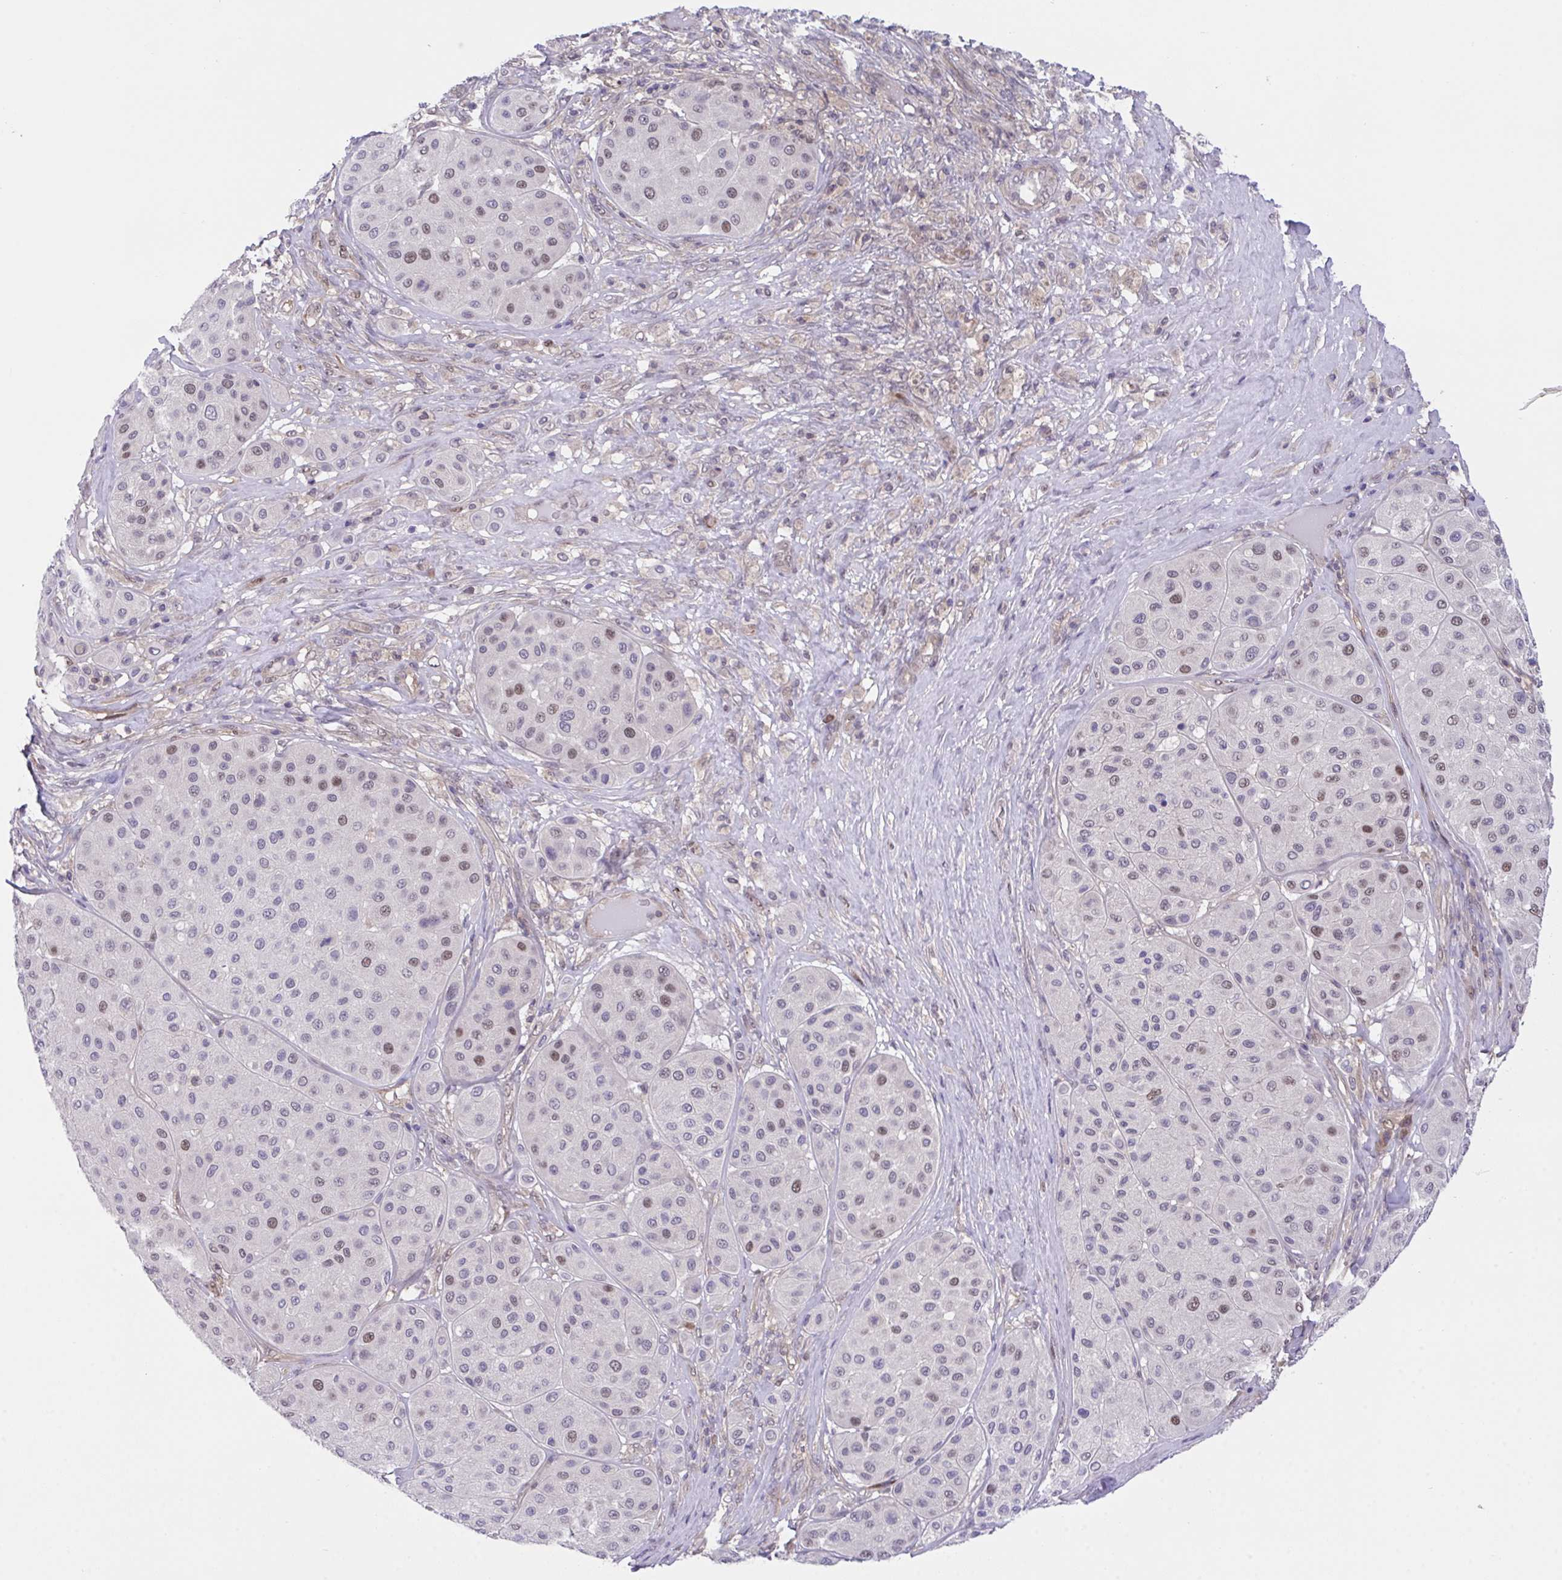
{"staining": {"intensity": "moderate", "quantity": "<25%", "location": "nuclear"}, "tissue": "melanoma", "cell_type": "Tumor cells", "image_type": "cancer", "snomed": [{"axis": "morphology", "description": "Malignant melanoma, Metastatic site"}, {"axis": "topography", "description": "Smooth muscle"}], "caption": "Brown immunohistochemical staining in malignant melanoma (metastatic site) exhibits moderate nuclear expression in about <25% of tumor cells.", "gene": "ZNF444", "patient": {"sex": "male", "age": 41}}